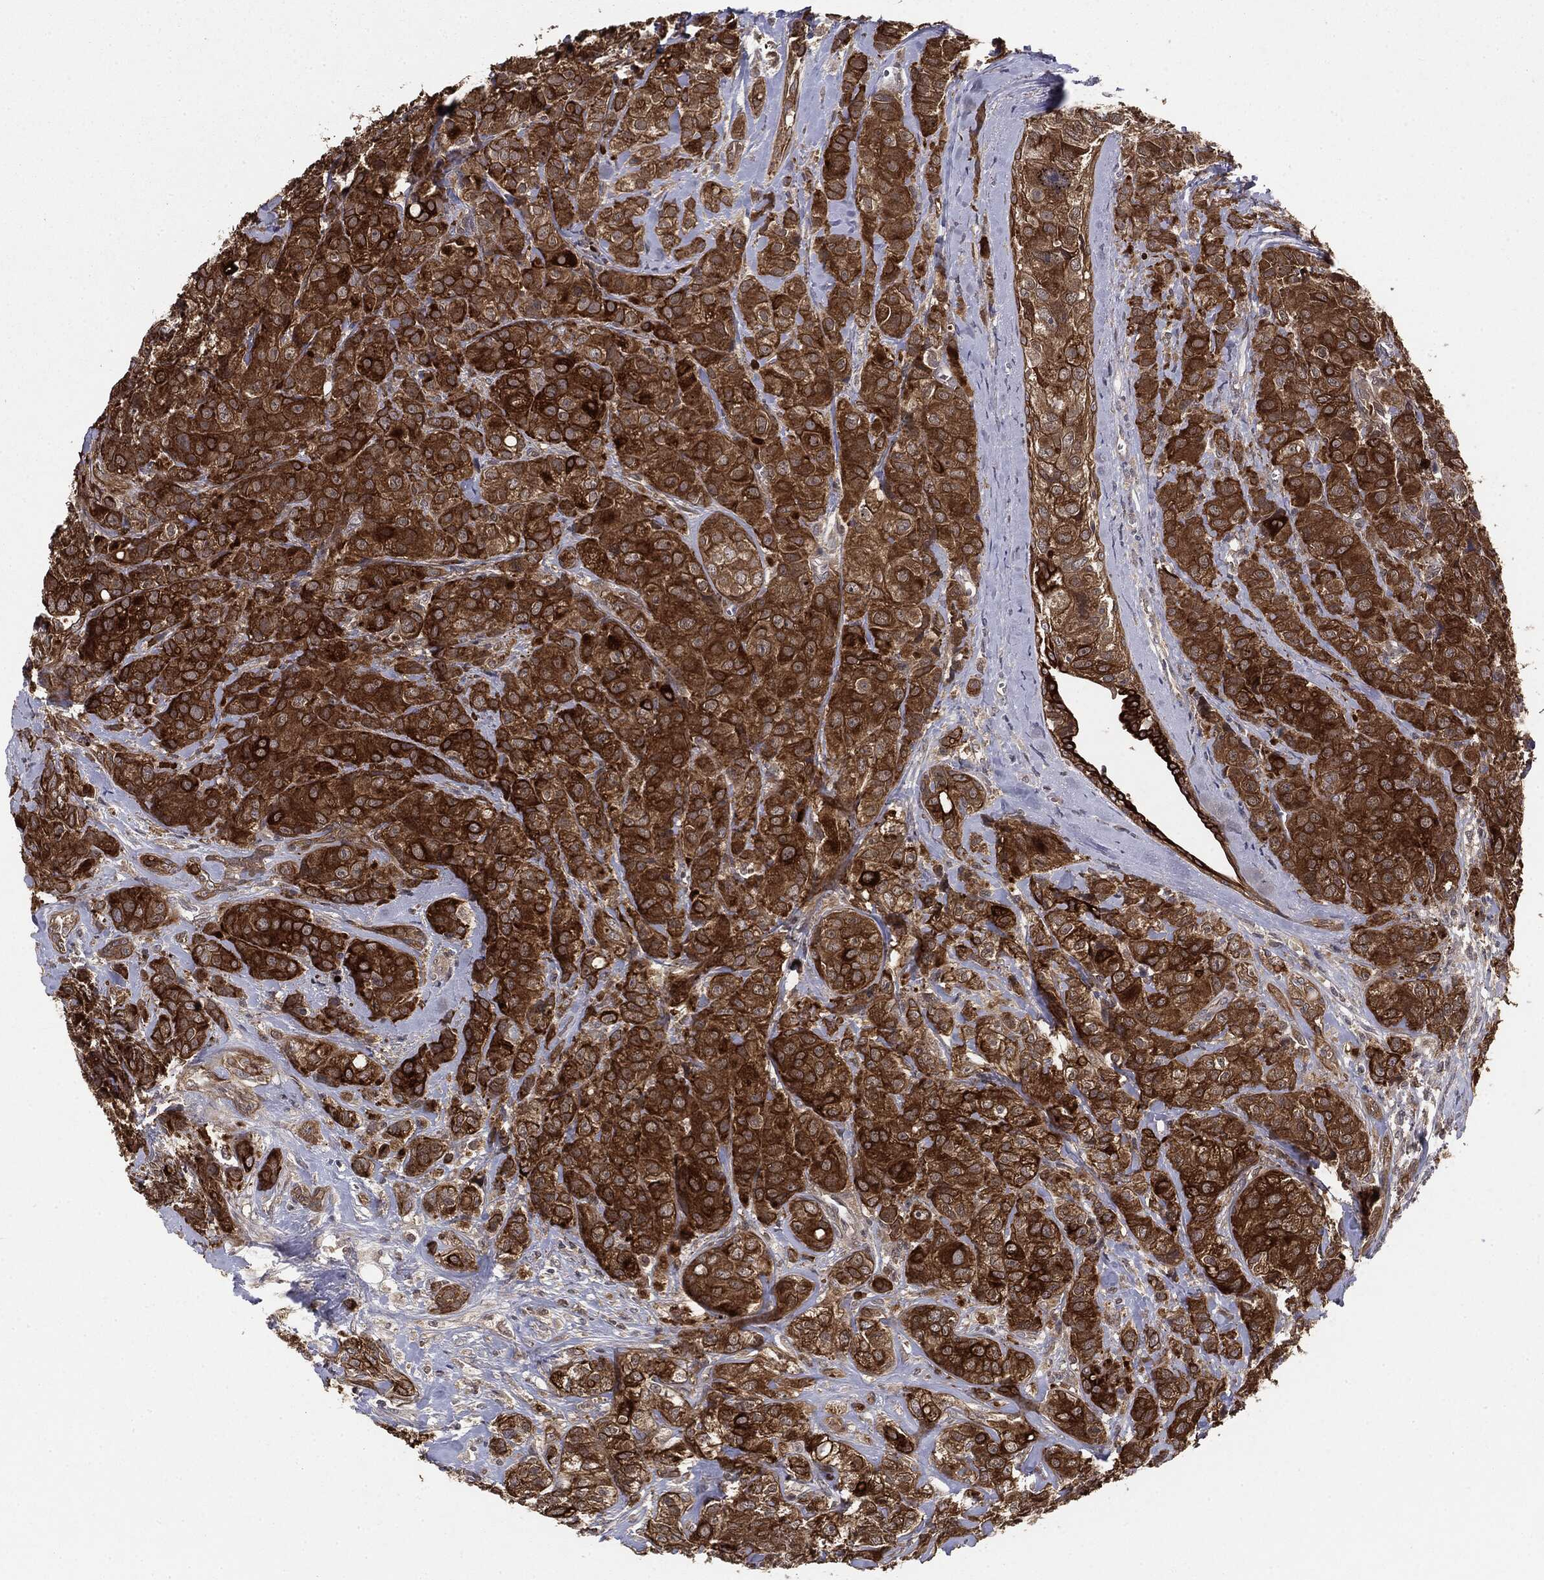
{"staining": {"intensity": "strong", "quantity": ">75%", "location": "cytoplasmic/membranous"}, "tissue": "breast cancer", "cell_type": "Tumor cells", "image_type": "cancer", "snomed": [{"axis": "morphology", "description": "Normal tissue, NOS"}, {"axis": "morphology", "description": "Duct carcinoma"}, {"axis": "topography", "description": "Breast"}], "caption": "There is high levels of strong cytoplasmic/membranous positivity in tumor cells of intraductal carcinoma (breast), as demonstrated by immunohistochemical staining (brown color).", "gene": "KRT7", "patient": {"sex": "female", "age": 43}}